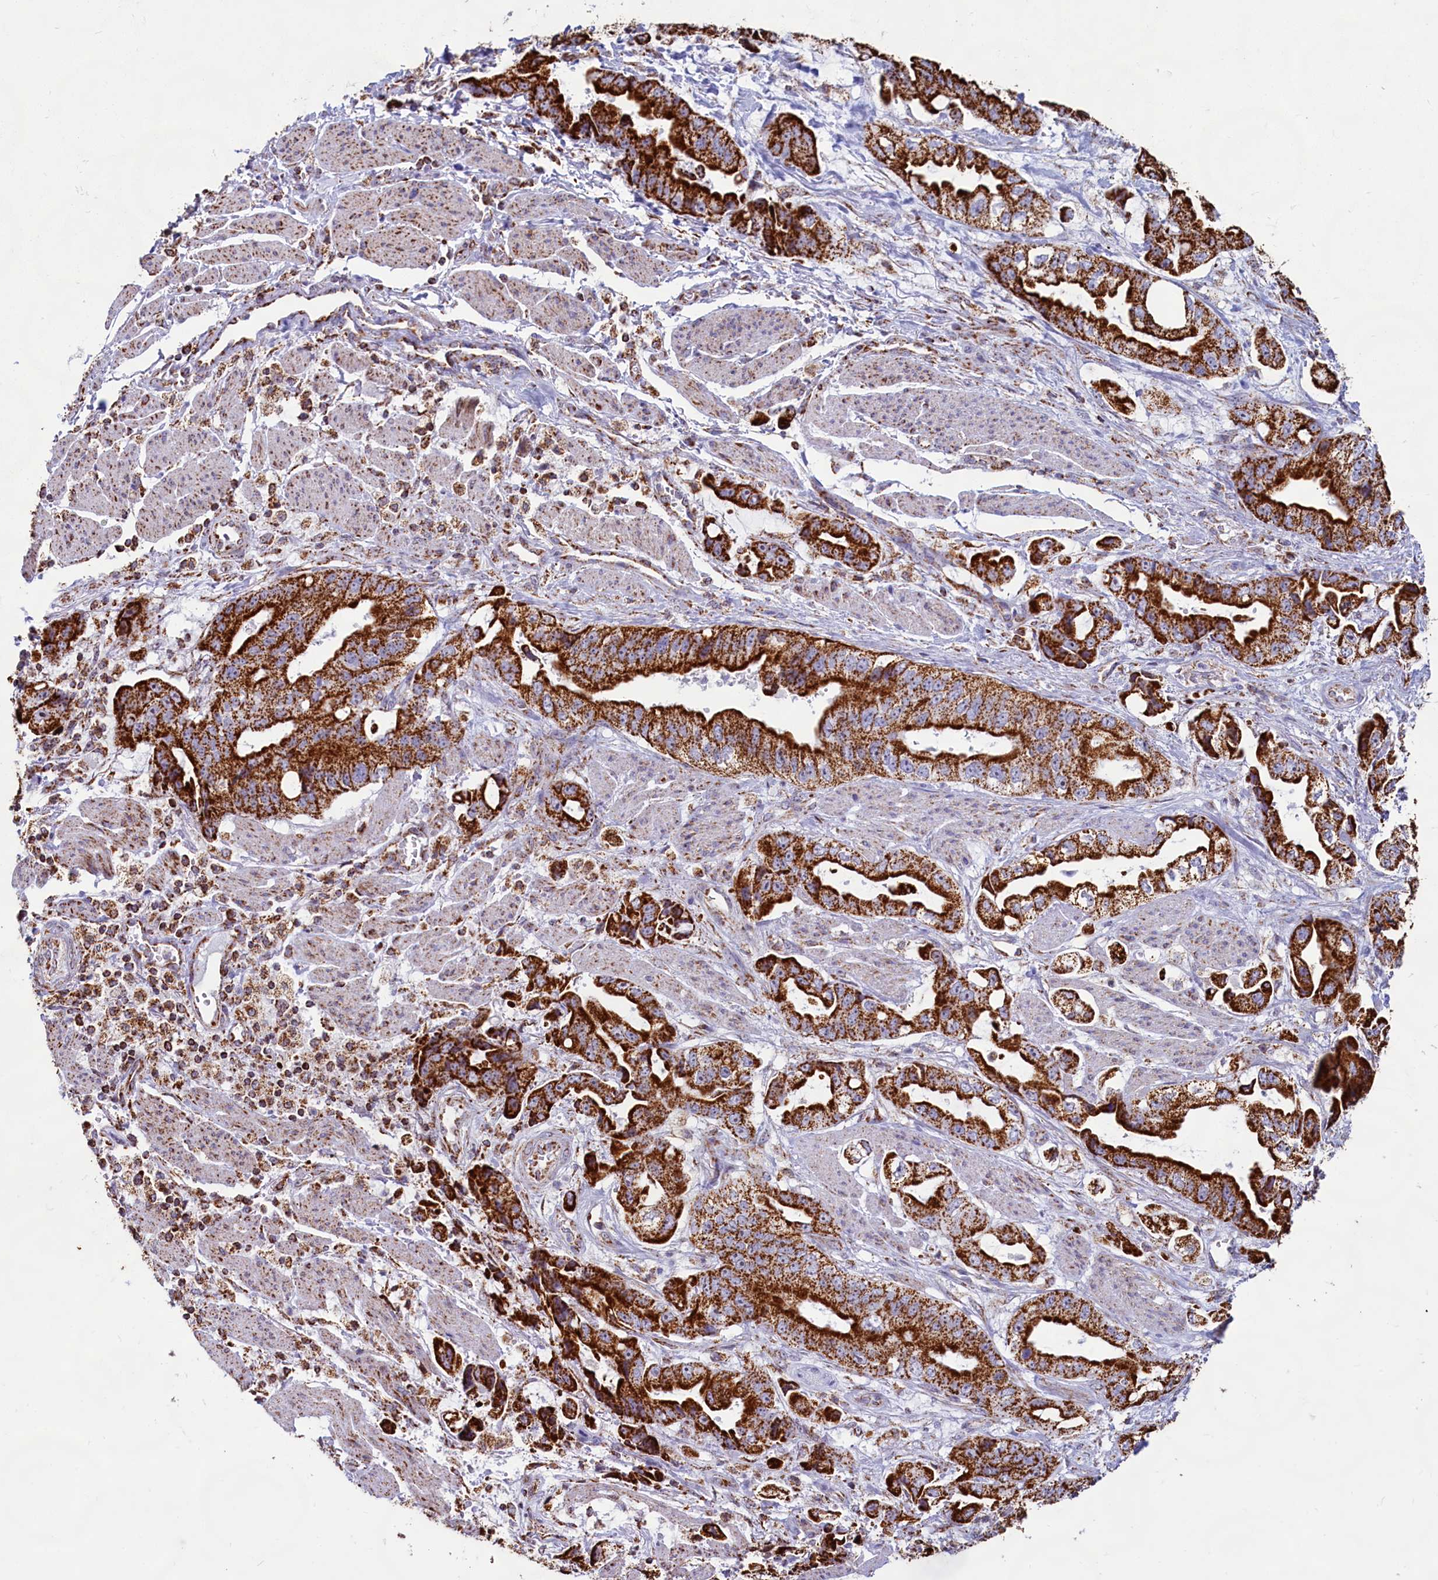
{"staining": {"intensity": "strong", "quantity": ">75%", "location": "cytoplasmic/membranous"}, "tissue": "stomach cancer", "cell_type": "Tumor cells", "image_type": "cancer", "snomed": [{"axis": "morphology", "description": "Adenocarcinoma, NOS"}, {"axis": "topography", "description": "Stomach"}], "caption": "The immunohistochemical stain highlights strong cytoplasmic/membranous positivity in tumor cells of adenocarcinoma (stomach) tissue. The staining was performed using DAB (3,3'-diaminobenzidine), with brown indicating positive protein expression. Nuclei are stained blue with hematoxylin.", "gene": "C1D", "patient": {"sex": "male", "age": 62}}